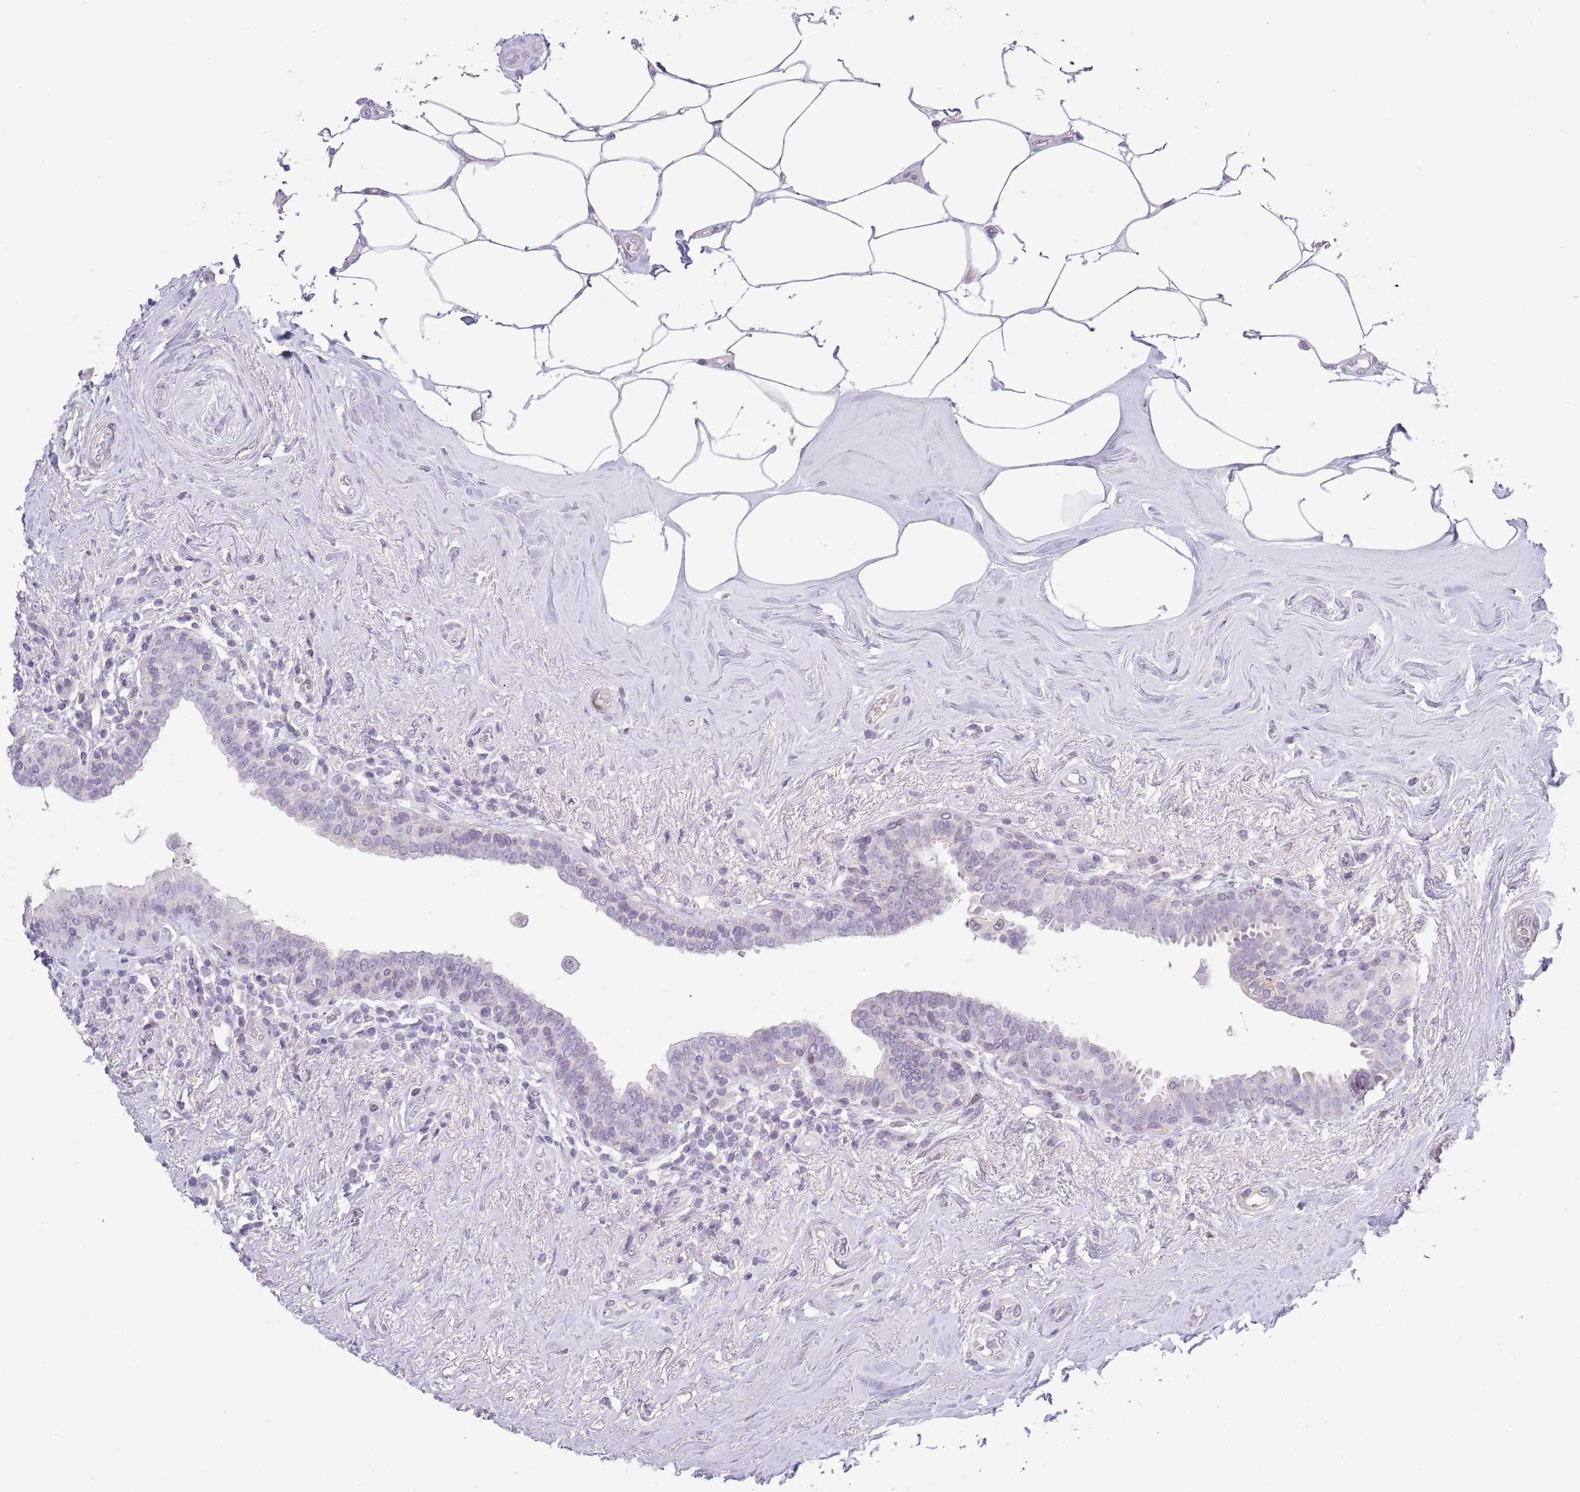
{"staining": {"intensity": "negative", "quantity": "none", "location": "none"}, "tissue": "breast cancer", "cell_type": "Tumor cells", "image_type": "cancer", "snomed": [{"axis": "morphology", "description": "Duct carcinoma"}, {"axis": "topography", "description": "Breast"}], "caption": "A high-resolution micrograph shows immunohistochemistry (IHC) staining of invasive ductal carcinoma (breast), which exhibits no significant positivity in tumor cells. (DAB (3,3'-diaminobenzidine) immunohistochemistry with hematoxylin counter stain).", "gene": "MFSD10", "patient": {"sex": "female", "age": 73}}